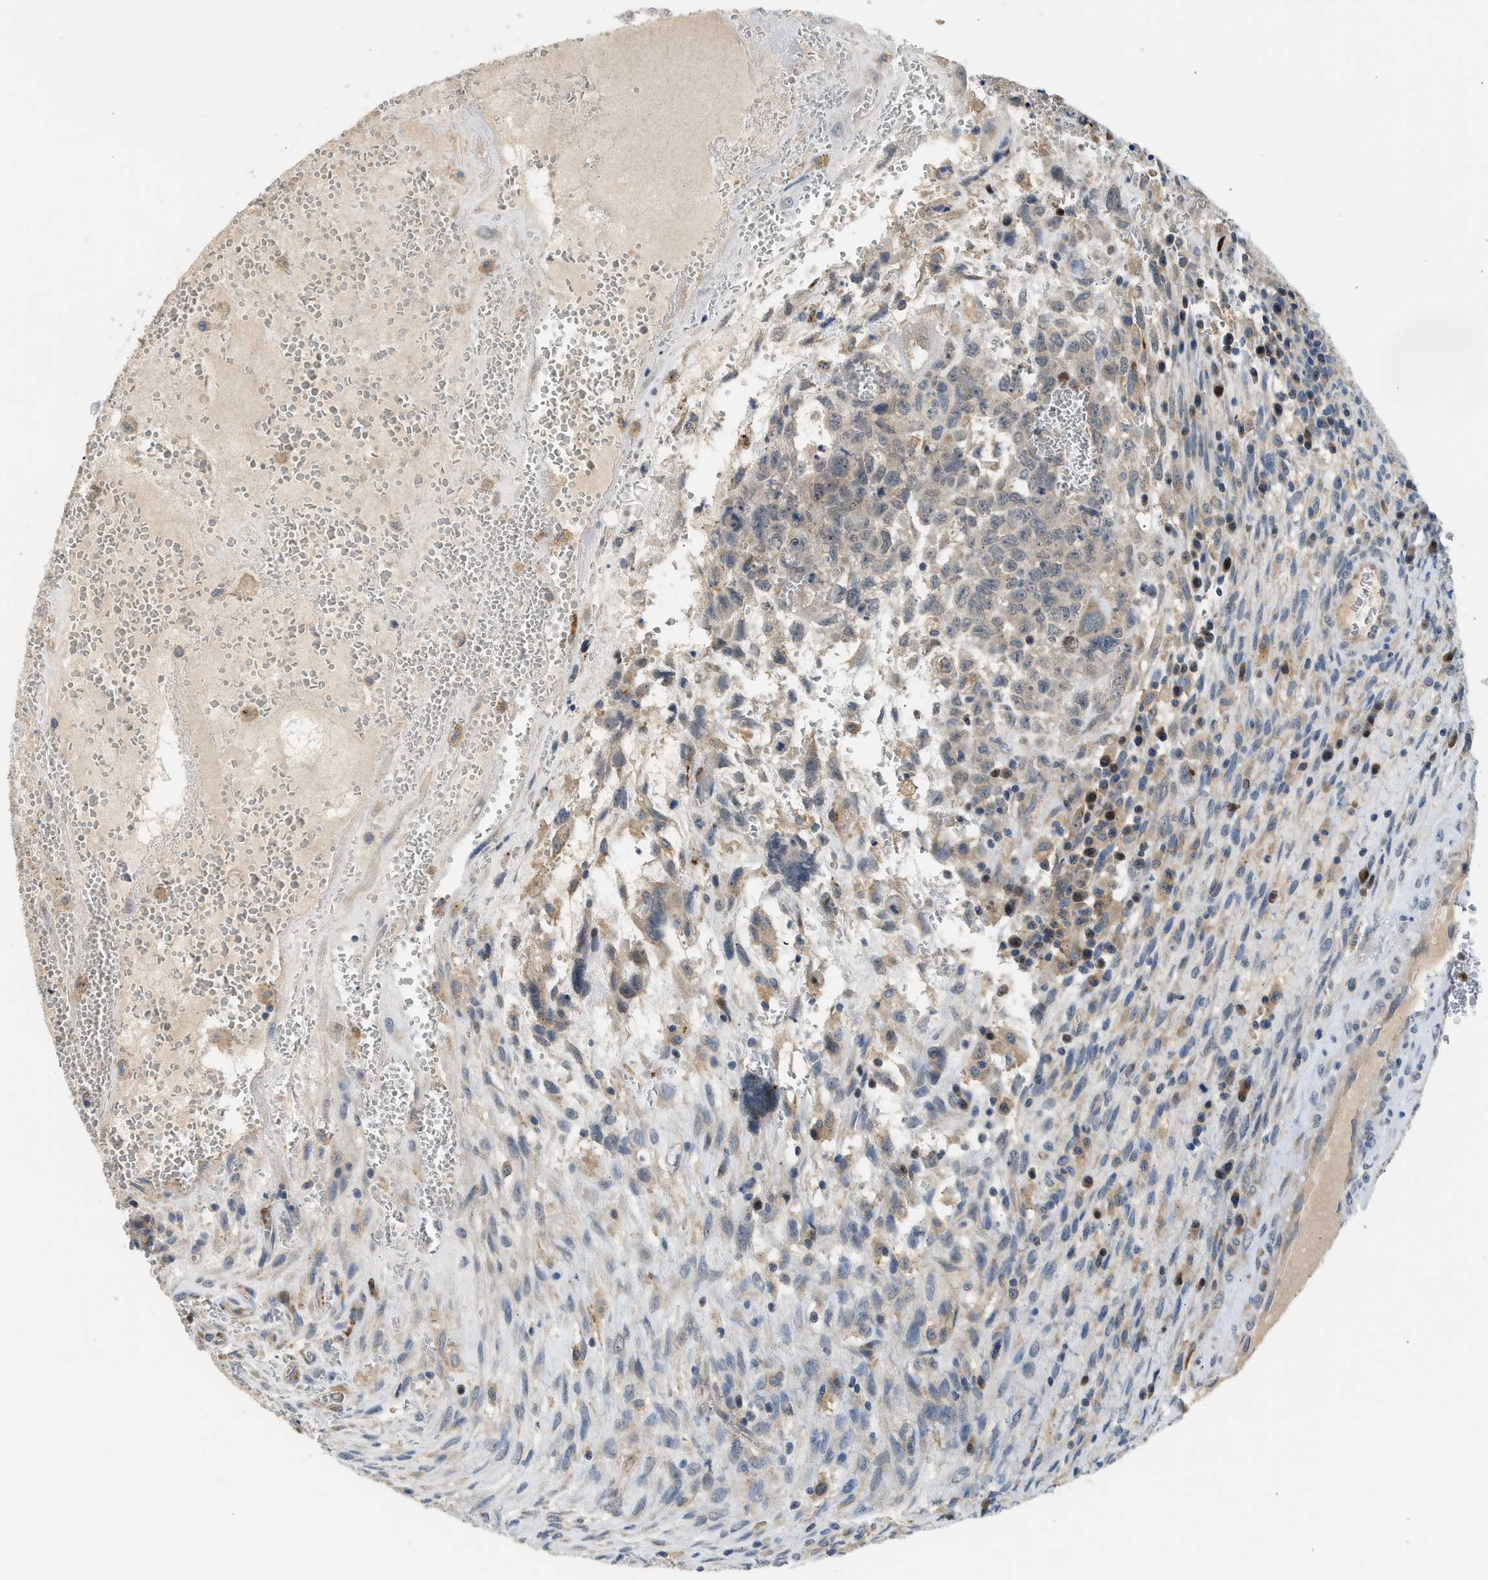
{"staining": {"intensity": "weak", "quantity": "25%-75%", "location": "cytoplasmic/membranous"}, "tissue": "testis cancer", "cell_type": "Tumor cells", "image_type": "cancer", "snomed": [{"axis": "morphology", "description": "Carcinoma, Embryonal, NOS"}, {"axis": "topography", "description": "Testis"}], "caption": "Testis cancer was stained to show a protein in brown. There is low levels of weak cytoplasmic/membranous positivity in about 25%-75% of tumor cells. (brown staining indicates protein expression, while blue staining denotes nuclei).", "gene": "RHBDF2", "patient": {"sex": "male", "age": 28}}